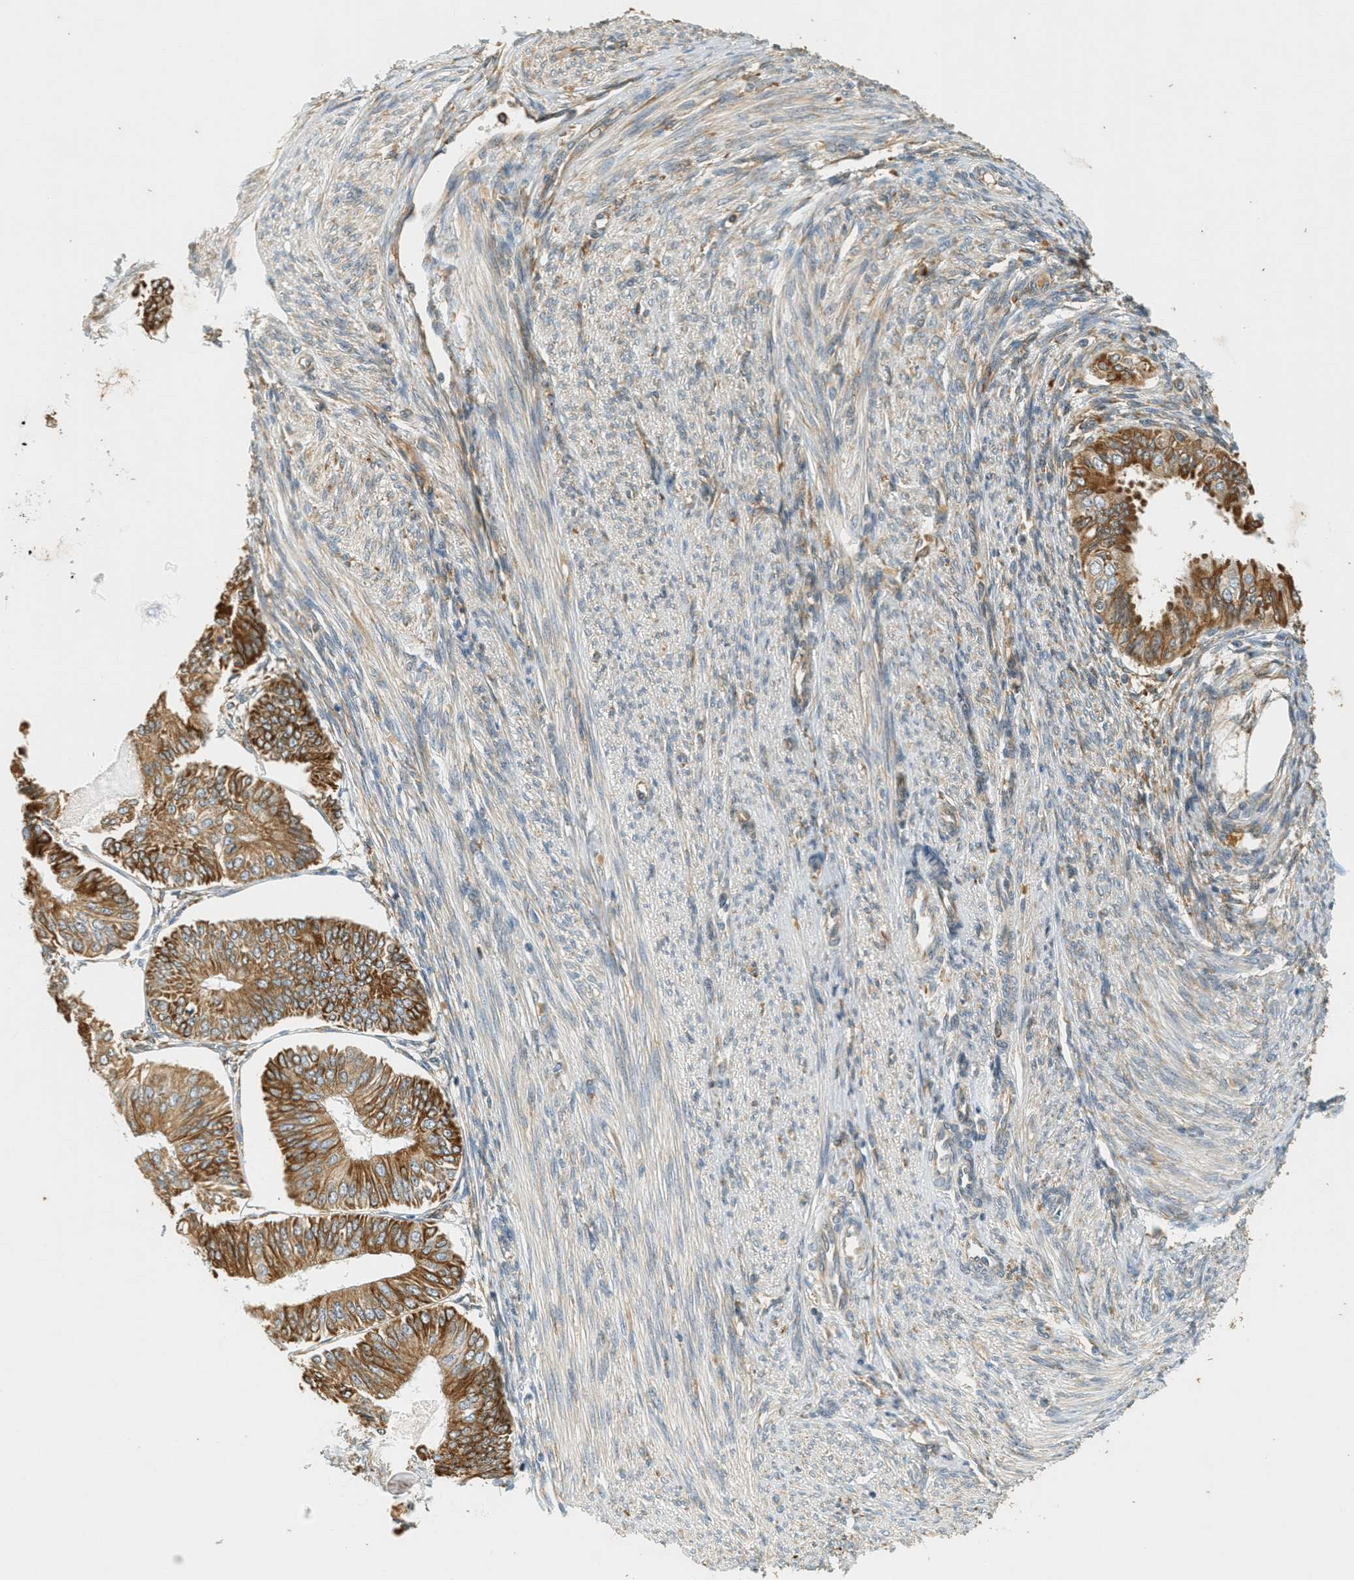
{"staining": {"intensity": "moderate", "quantity": ">75%", "location": "cytoplasmic/membranous"}, "tissue": "endometrial cancer", "cell_type": "Tumor cells", "image_type": "cancer", "snomed": [{"axis": "morphology", "description": "Adenocarcinoma, NOS"}, {"axis": "topography", "description": "Endometrium"}], "caption": "Immunohistochemistry of endometrial cancer (adenocarcinoma) shows medium levels of moderate cytoplasmic/membranous staining in about >75% of tumor cells.", "gene": "PDK1", "patient": {"sex": "female", "age": 58}}